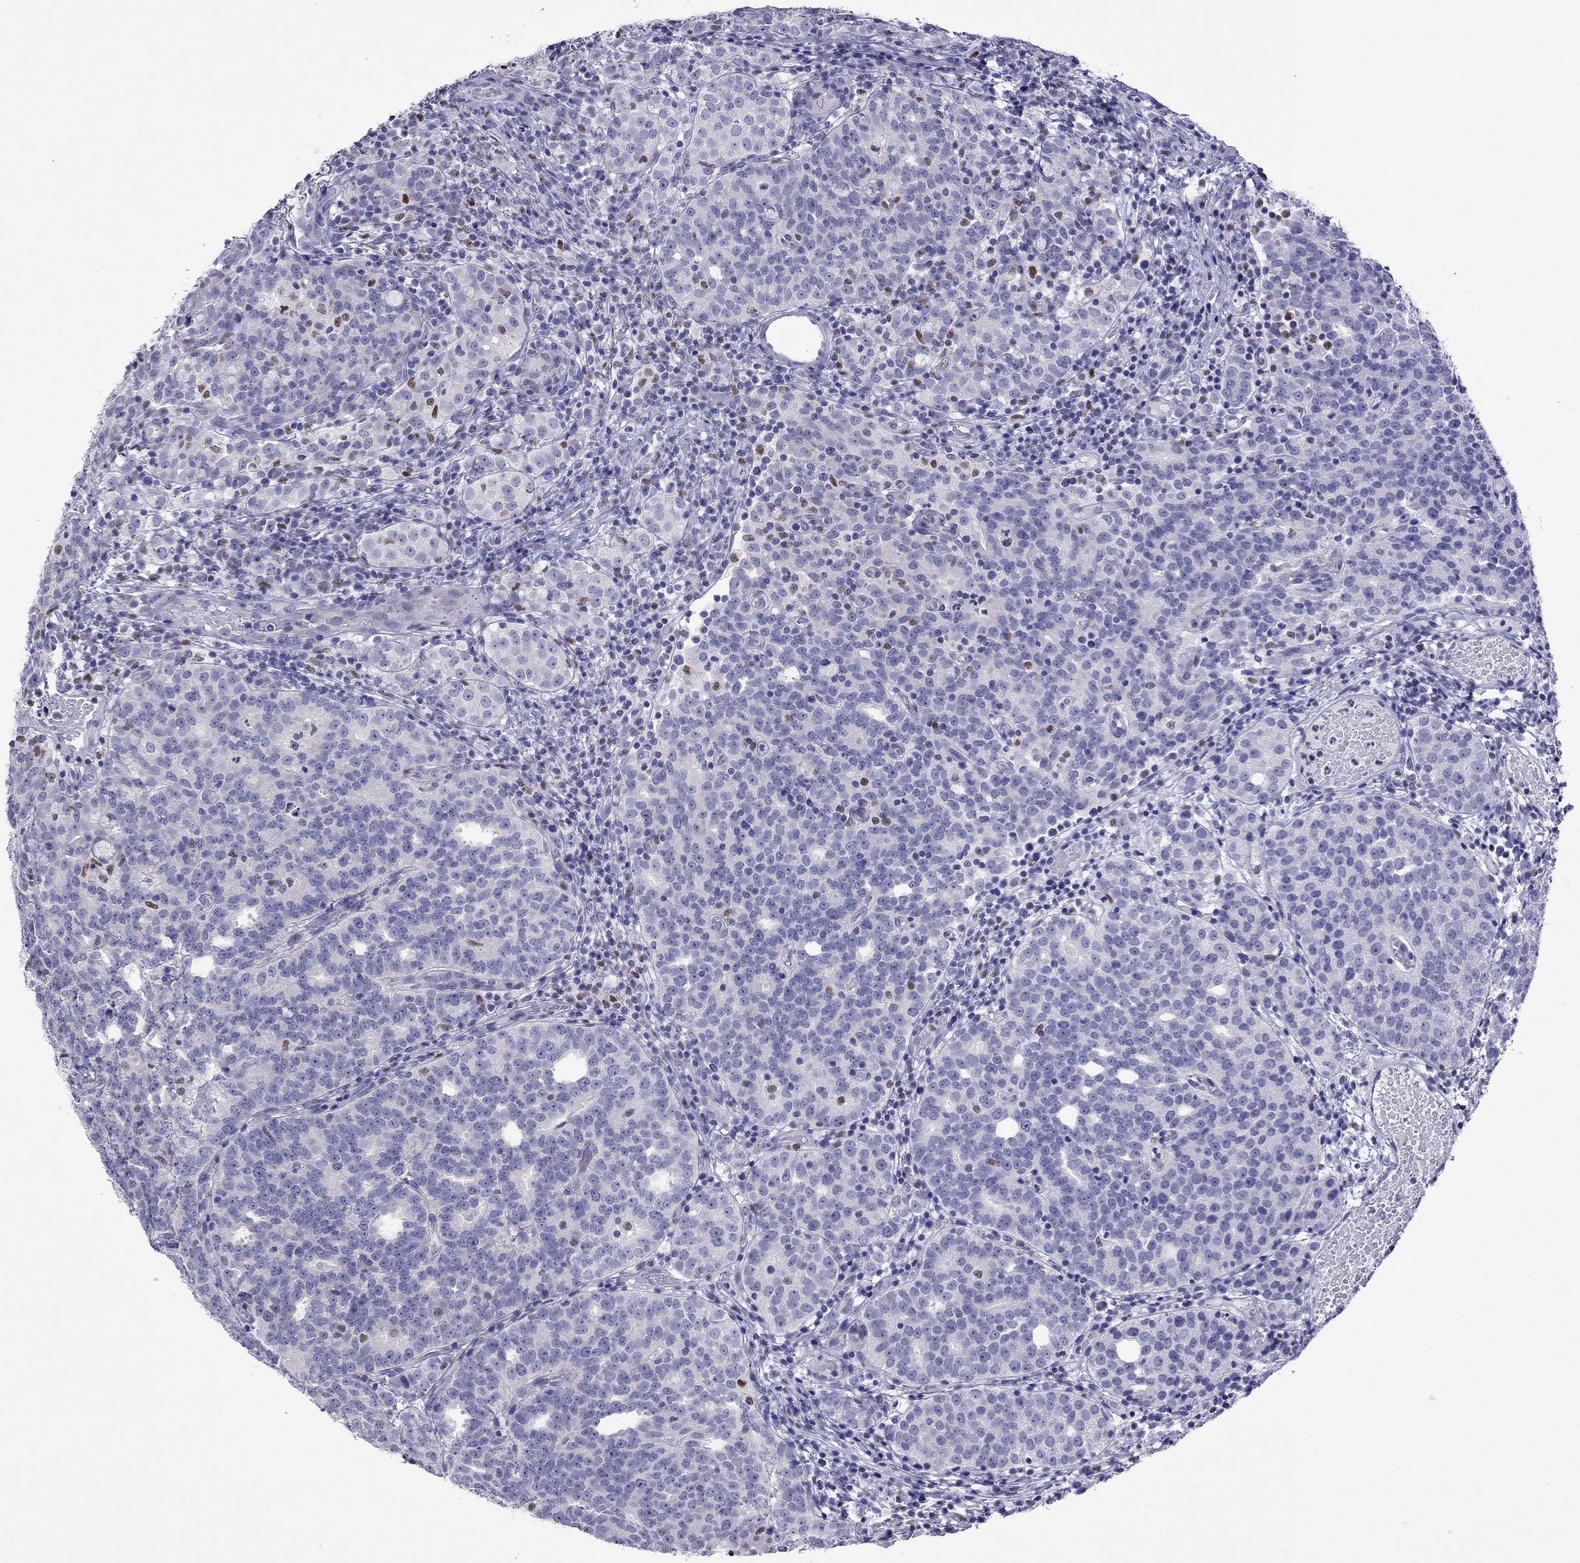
{"staining": {"intensity": "moderate", "quantity": "<25%", "location": "nuclear"}, "tissue": "prostate cancer", "cell_type": "Tumor cells", "image_type": "cancer", "snomed": [{"axis": "morphology", "description": "Adenocarcinoma, High grade"}, {"axis": "topography", "description": "Prostate"}], "caption": "Tumor cells demonstrate moderate nuclear staining in about <25% of cells in high-grade adenocarcinoma (prostate).", "gene": "MPZ", "patient": {"sex": "male", "age": 53}}